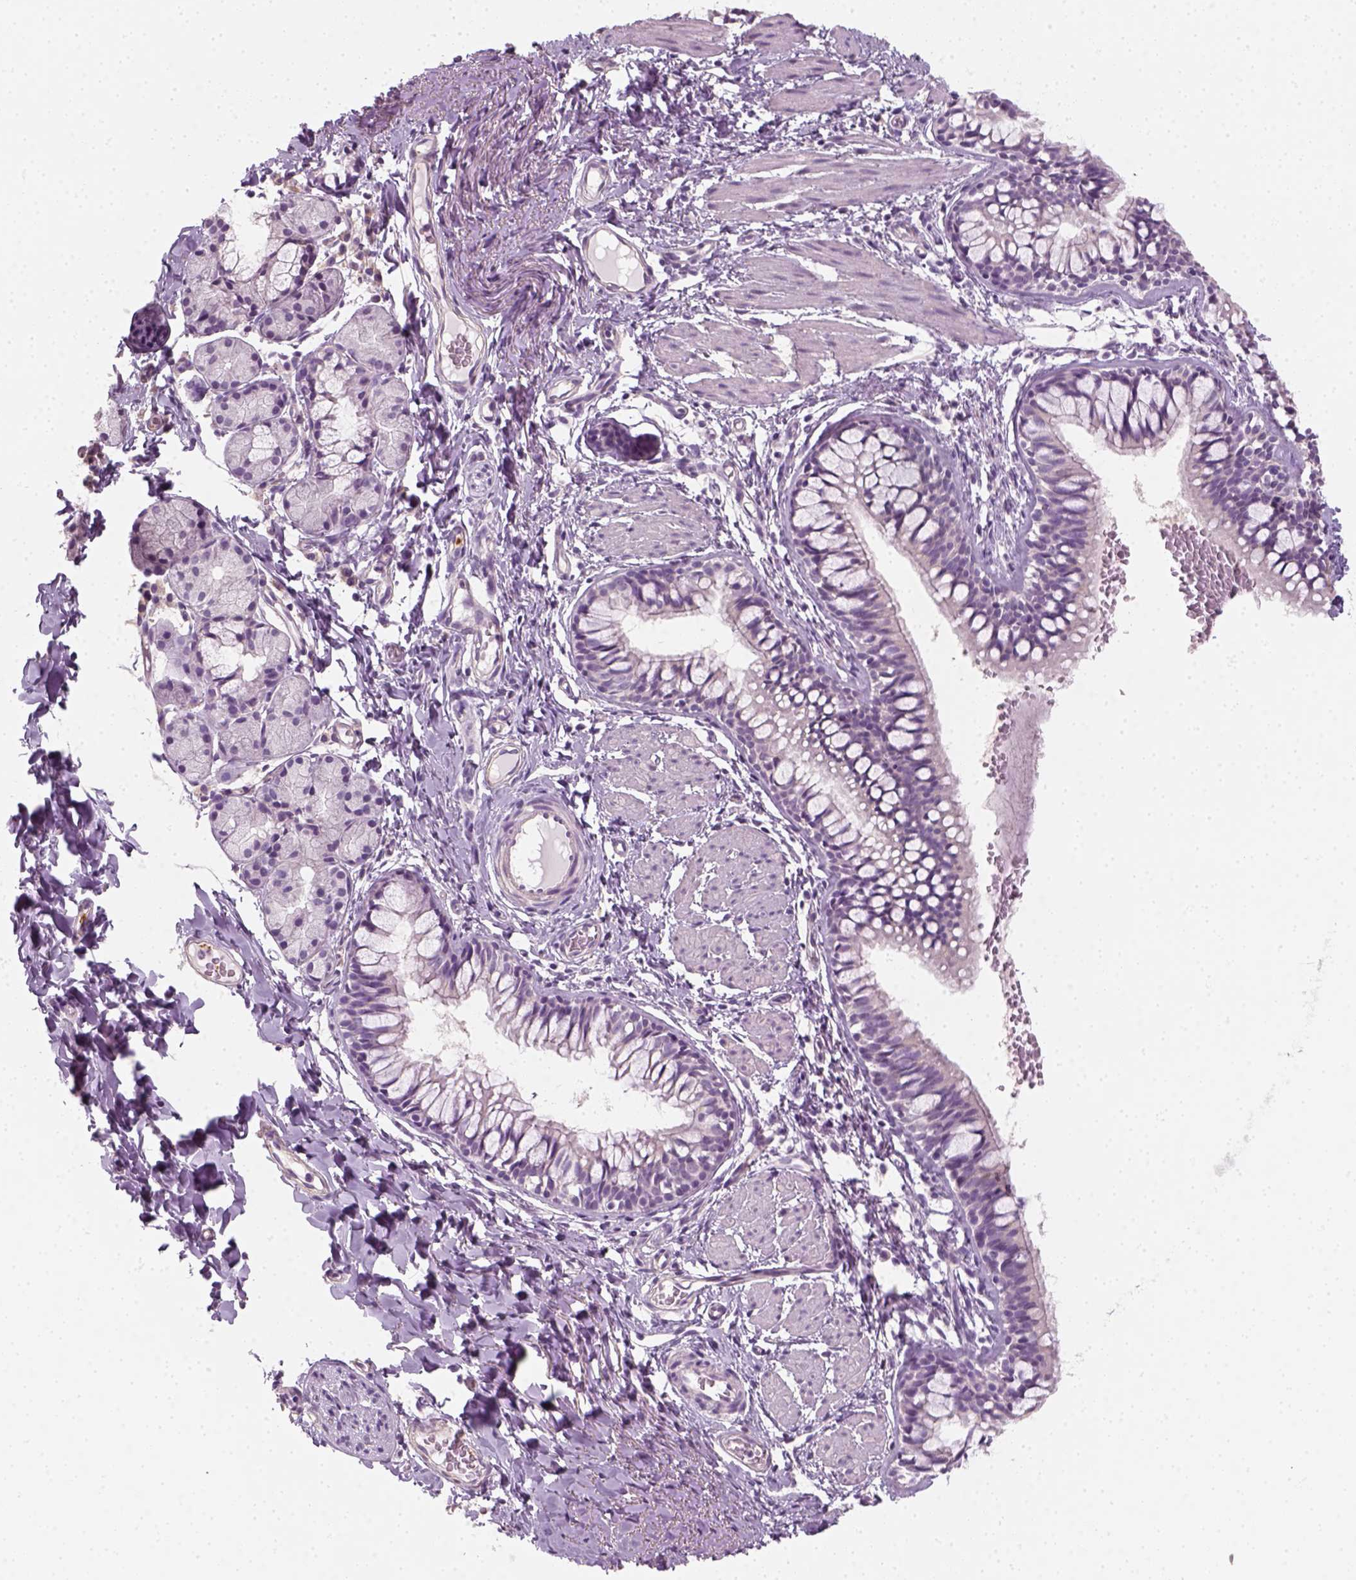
{"staining": {"intensity": "negative", "quantity": "none", "location": "none"}, "tissue": "bronchus", "cell_type": "Respiratory epithelial cells", "image_type": "normal", "snomed": [{"axis": "morphology", "description": "Normal tissue, NOS"}, {"axis": "topography", "description": "Bronchus"}], "caption": "This is an immunohistochemistry histopathology image of unremarkable bronchus. There is no expression in respiratory epithelial cells.", "gene": "FAM163B", "patient": {"sex": "male", "age": 1}}